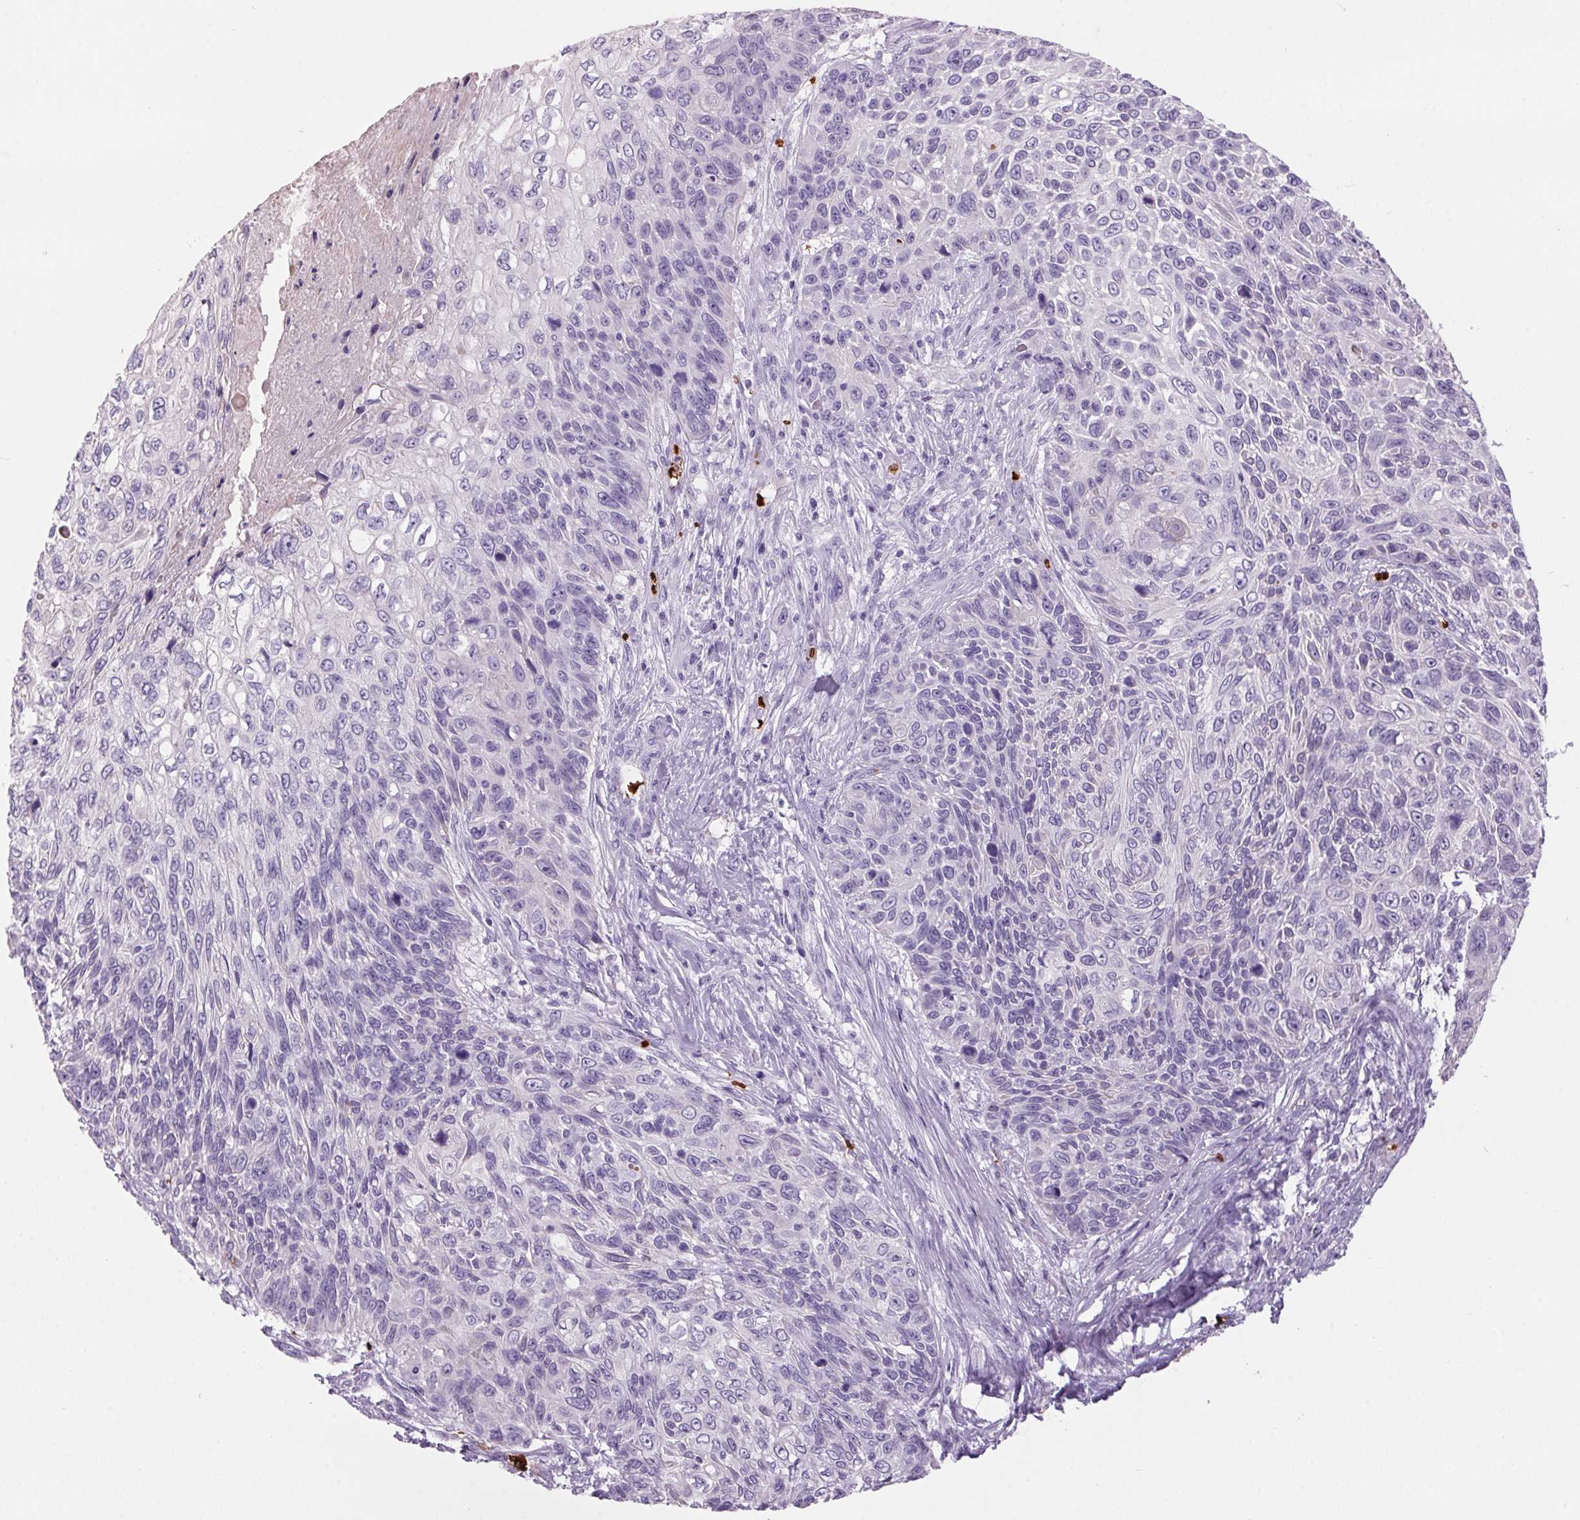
{"staining": {"intensity": "negative", "quantity": "none", "location": "none"}, "tissue": "skin cancer", "cell_type": "Tumor cells", "image_type": "cancer", "snomed": [{"axis": "morphology", "description": "Squamous cell carcinoma, NOS"}, {"axis": "topography", "description": "Skin"}], "caption": "Skin cancer (squamous cell carcinoma) was stained to show a protein in brown. There is no significant staining in tumor cells.", "gene": "HBQ1", "patient": {"sex": "male", "age": 92}}